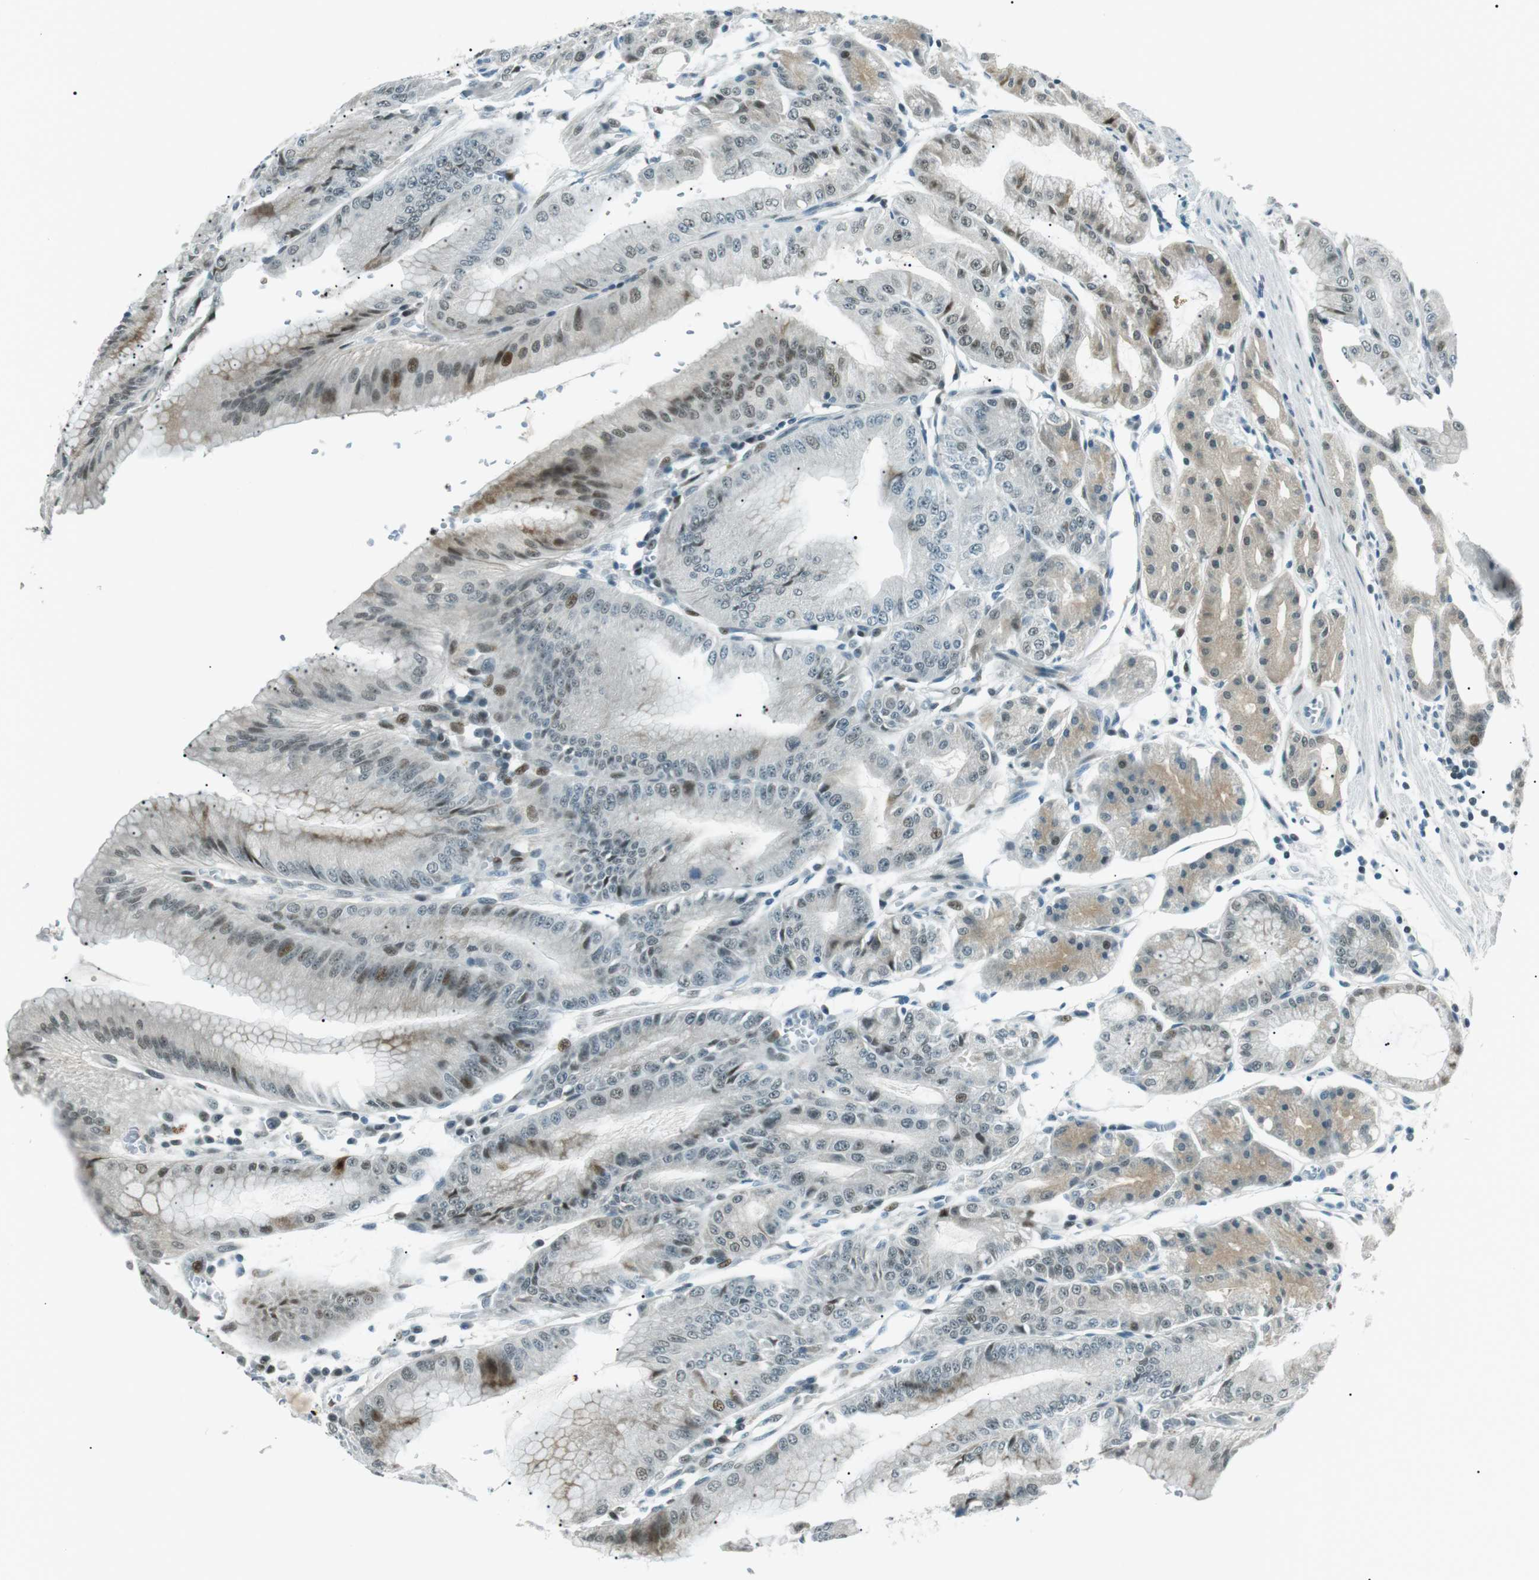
{"staining": {"intensity": "strong", "quantity": "<25%", "location": "cytoplasmic/membranous,nuclear"}, "tissue": "stomach", "cell_type": "Glandular cells", "image_type": "normal", "snomed": [{"axis": "morphology", "description": "Normal tissue, NOS"}, {"axis": "topography", "description": "Stomach, lower"}], "caption": "Glandular cells display medium levels of strong cytoplasmic/membranous,nuclear expression in about <25% of cells in normal human stomach. (Stains: DAB in brown, nuclei in blue, Microscopy: brightfield microscopy at high magnification).", "gene": "PJA1", "patient": {"sex": "male", "age": 71}}